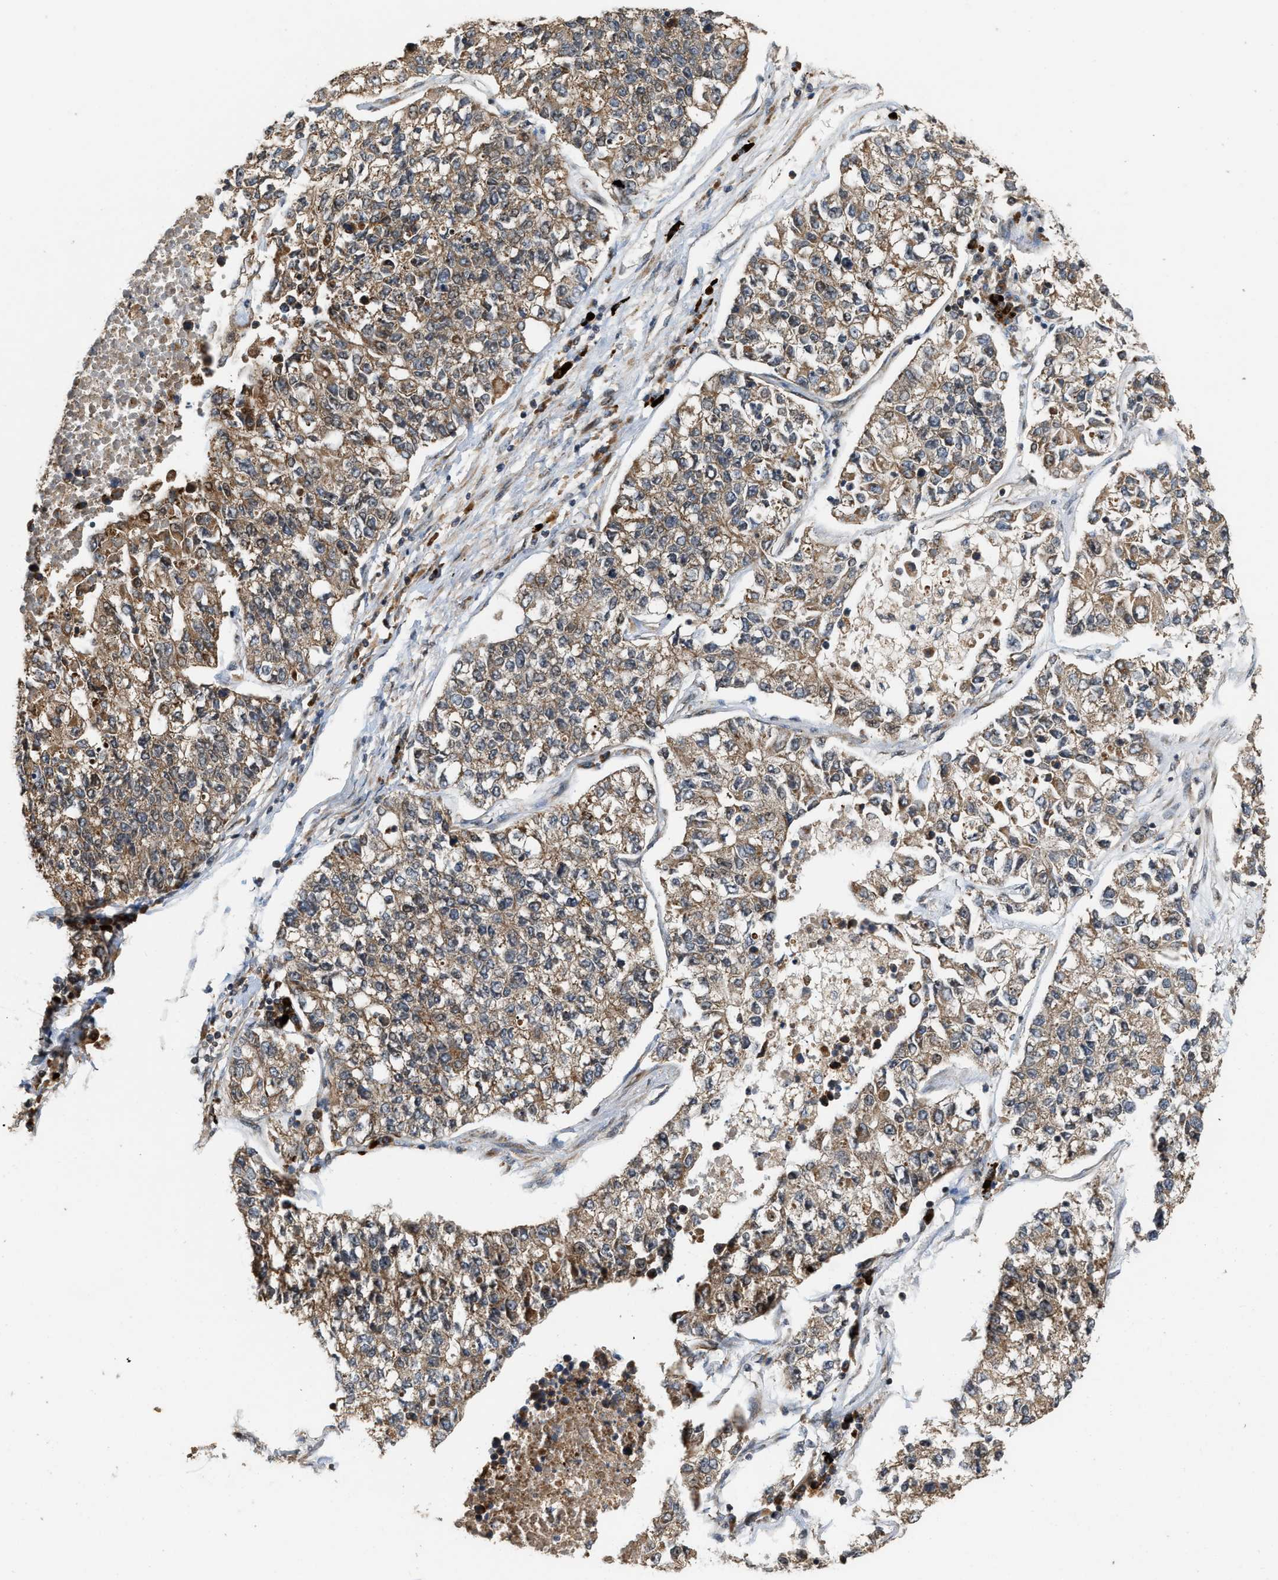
{"staining": {"intensity": "moderate", "quantity": ">75%", "location": "cytoplasmic/membranous"}, "tissue": "lung cancer", "cell_type": "Tumor cells", "image_type": "cancer", "snomed": [{"axis": "morphology", "description": "Adenocarcinoma, NOS"}, {"axis": "topography", "description": "Lung"}], "caption": "Protein expression analysis of human adenocarcinoma (lung) reveals moderate cytoplasmic/membranous positivity in approximately >75% of tumor cells.", "gene": "ELP2", "patient": {"sex": "male", "age": 49}}